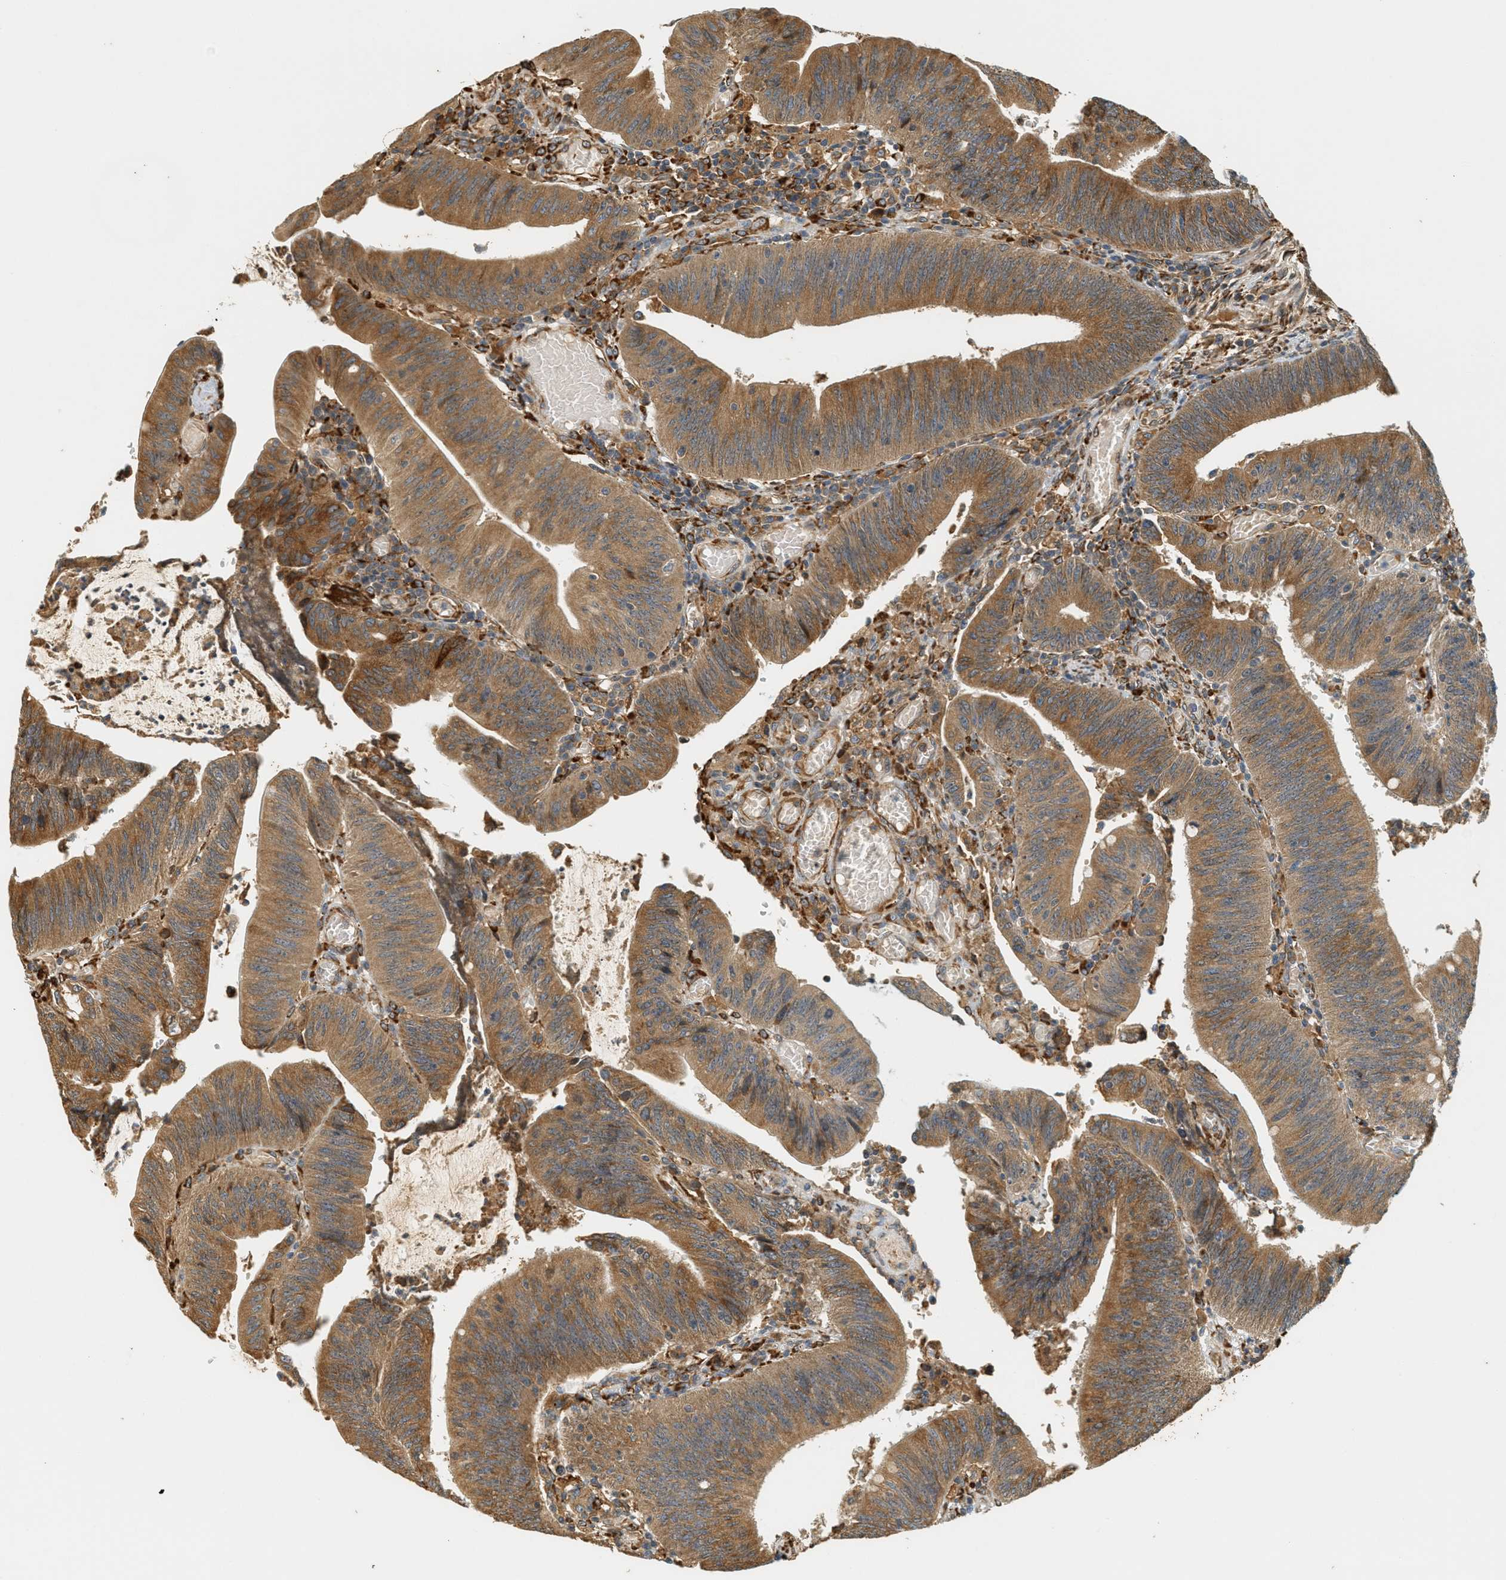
{"staining": {"intensity": "moderate", "quantity": ">75%", "location": "cytoplasmic/membranous"}, "tissue": "colorectal cancer", "cell_type": "Tumor cells", "image_type": "cancer", "snomed": [{"axis": "morphology", "description": "Normal tissue, NOS"}, {"axis": "morphology", "description": "Adenocarcinoma, NOS"}, {"axis": "topography", "description": "Rectum"}], "caption": "Tumor cells exhibit medium levels of moderate cytoplasmic/membranous expression in about >75% of cells in colorectal cancer (adenocarcinoma).", "gene": "PDK1", "patient": {"sex": "female", "age": 66}}